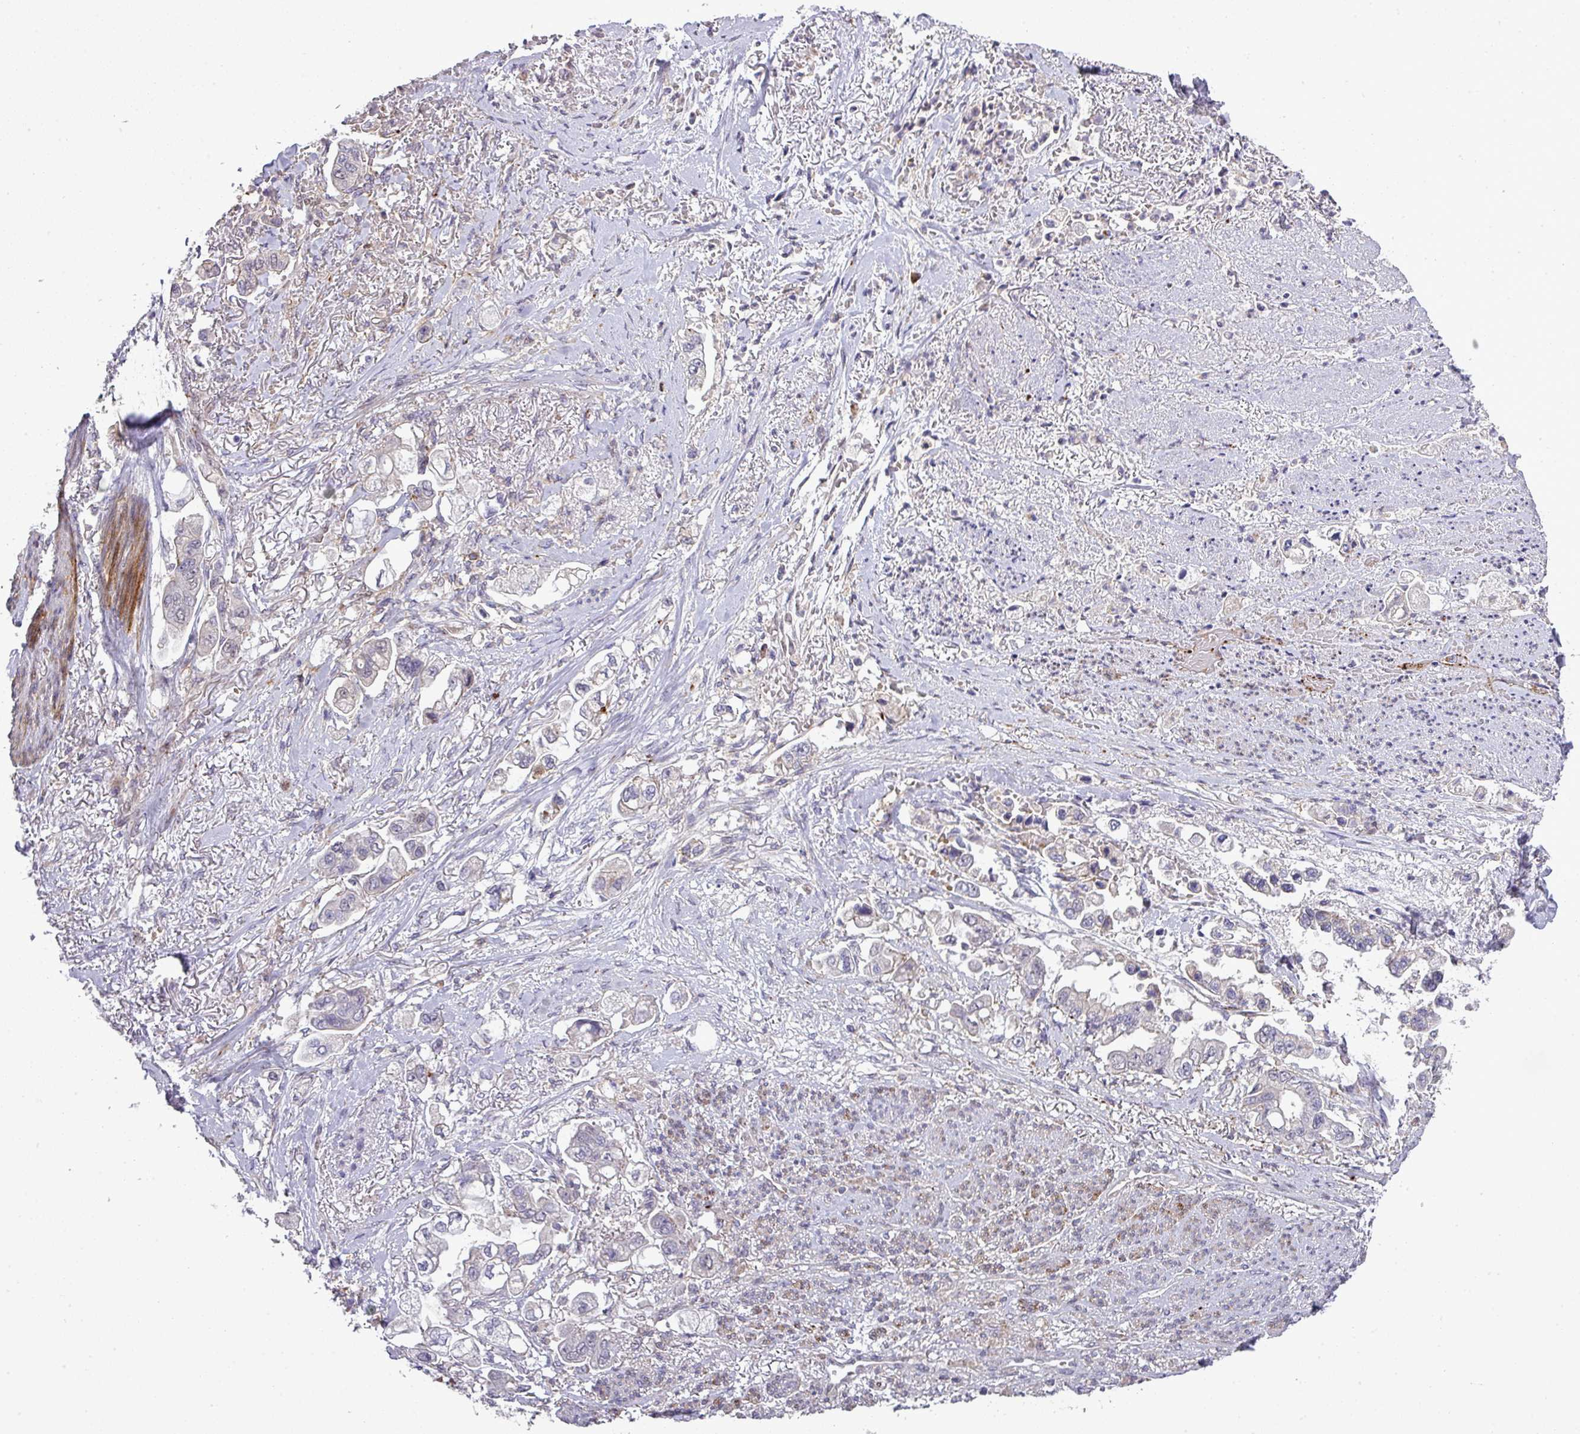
{"staining": {"intensity": "negative", "quantity": "none", "location": "none"}, "tissue": "stomach cancer", "cell_type": "Tumor cells", "image_type": "cancer", "snomed": [{"axis": "morphology", "description": "Adenocarcinoma, NOS"}, {"axis": "topography", "description": "Stomach"}], "caption": "A high-resolution micrograph shows IHC staining of adenocarcinoma (stomach), which reveals no significant expression in tumor cells. The staining is performed using DAB (3,3'-diaminobenzidine) brown chromogen with nuclei counter-stained in using hematoxylin.", "gene": "TPRA1", "patient": {"sex": "male", "age": 62}}